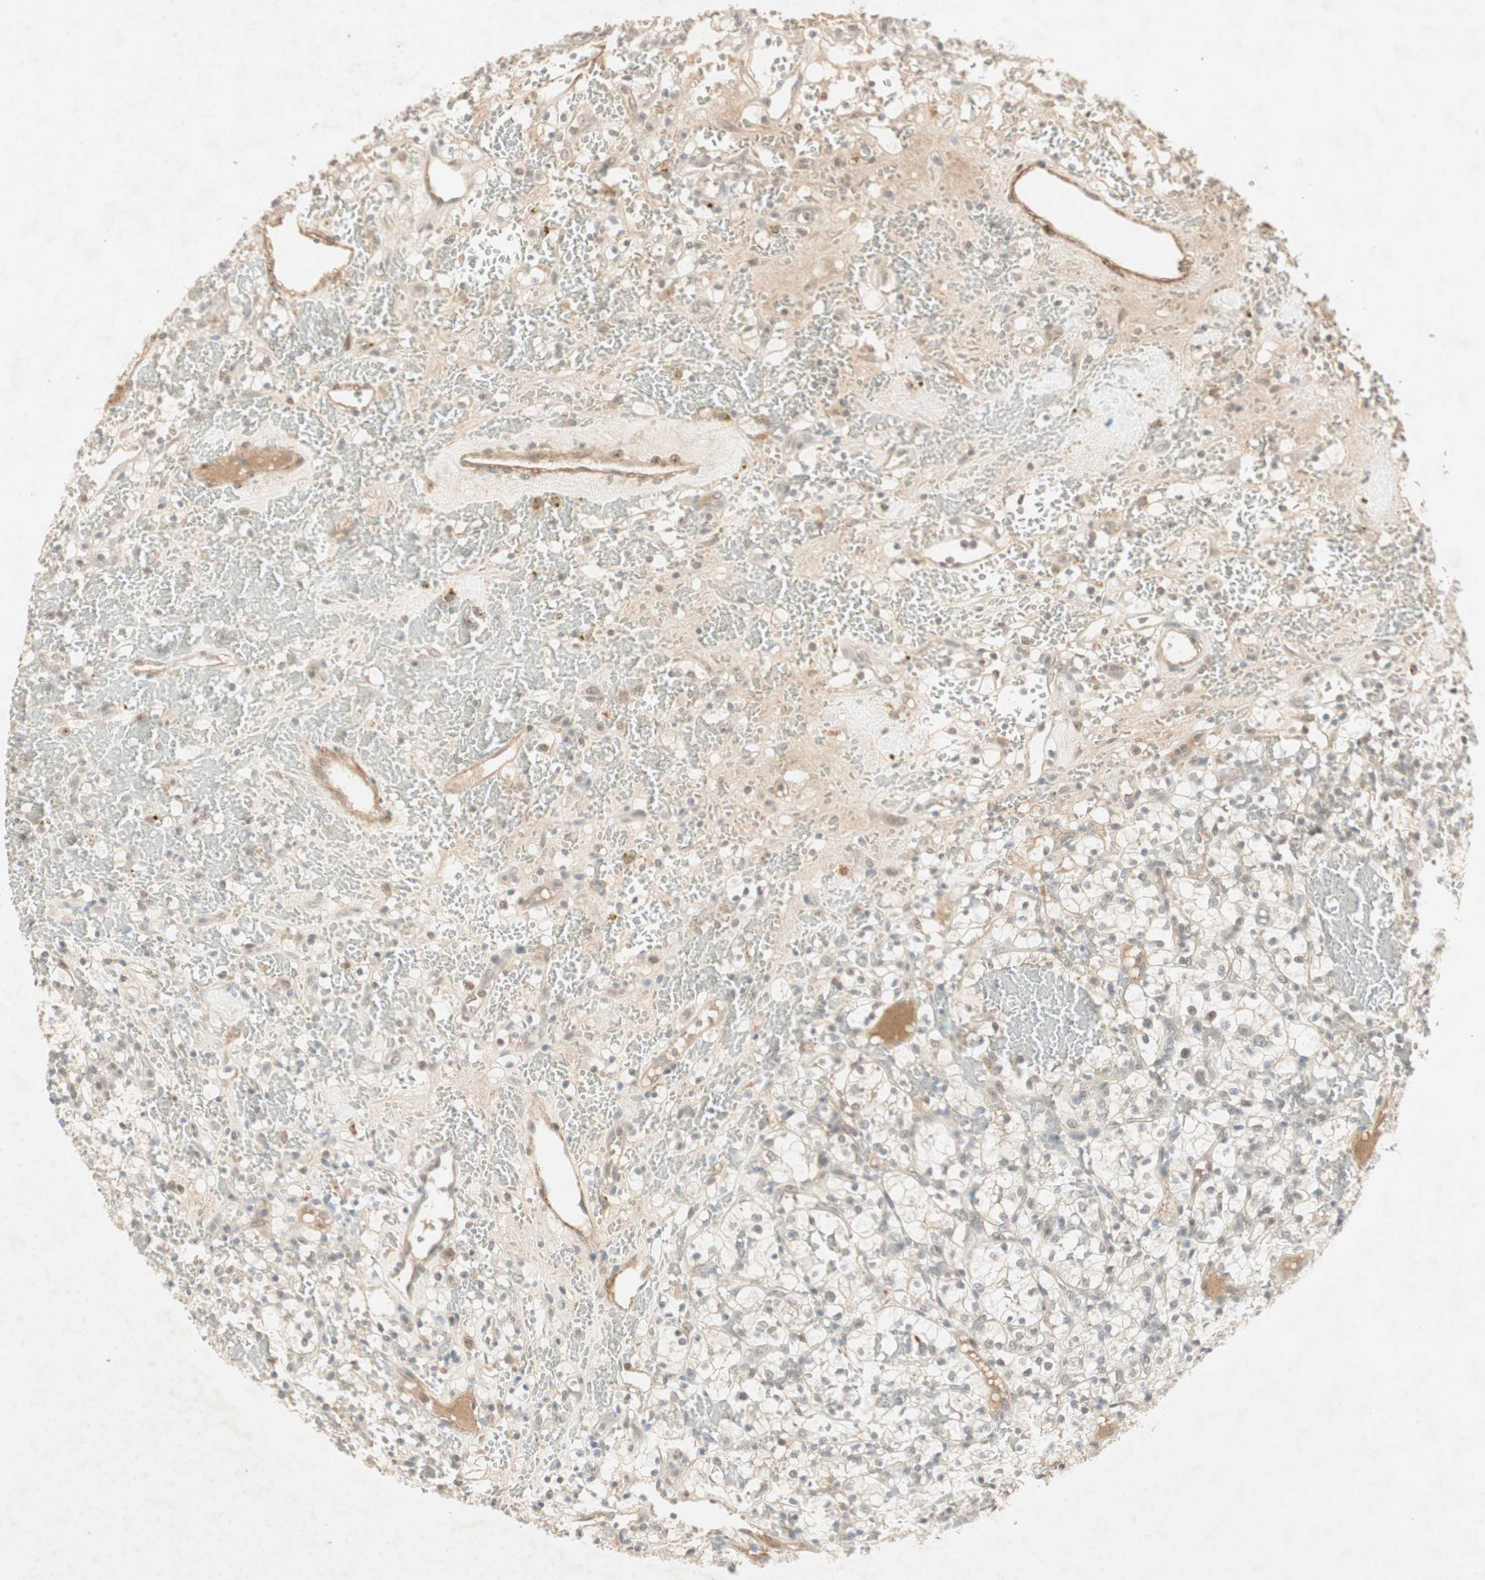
{"staining": {"intensity": "negative", "quantity": "none", "location": "none"}, "tissue": "renal cancer", "cell_type": "Tumor cells", "image_type": "cancer", "snomed": [{"axis": "morphology", "description": "Adenocarcinoma, NOS"}, {"axis": "topography", "description": "Kidney"}], "caption": "A high-resolution image shows immunohistochemistry staining of renal cancer (adenocarcinoma), which demonstrates no significant positivity in tumor cells.", "gene": "RNGTT", "patient": {"sex": "female", "age": 60}}